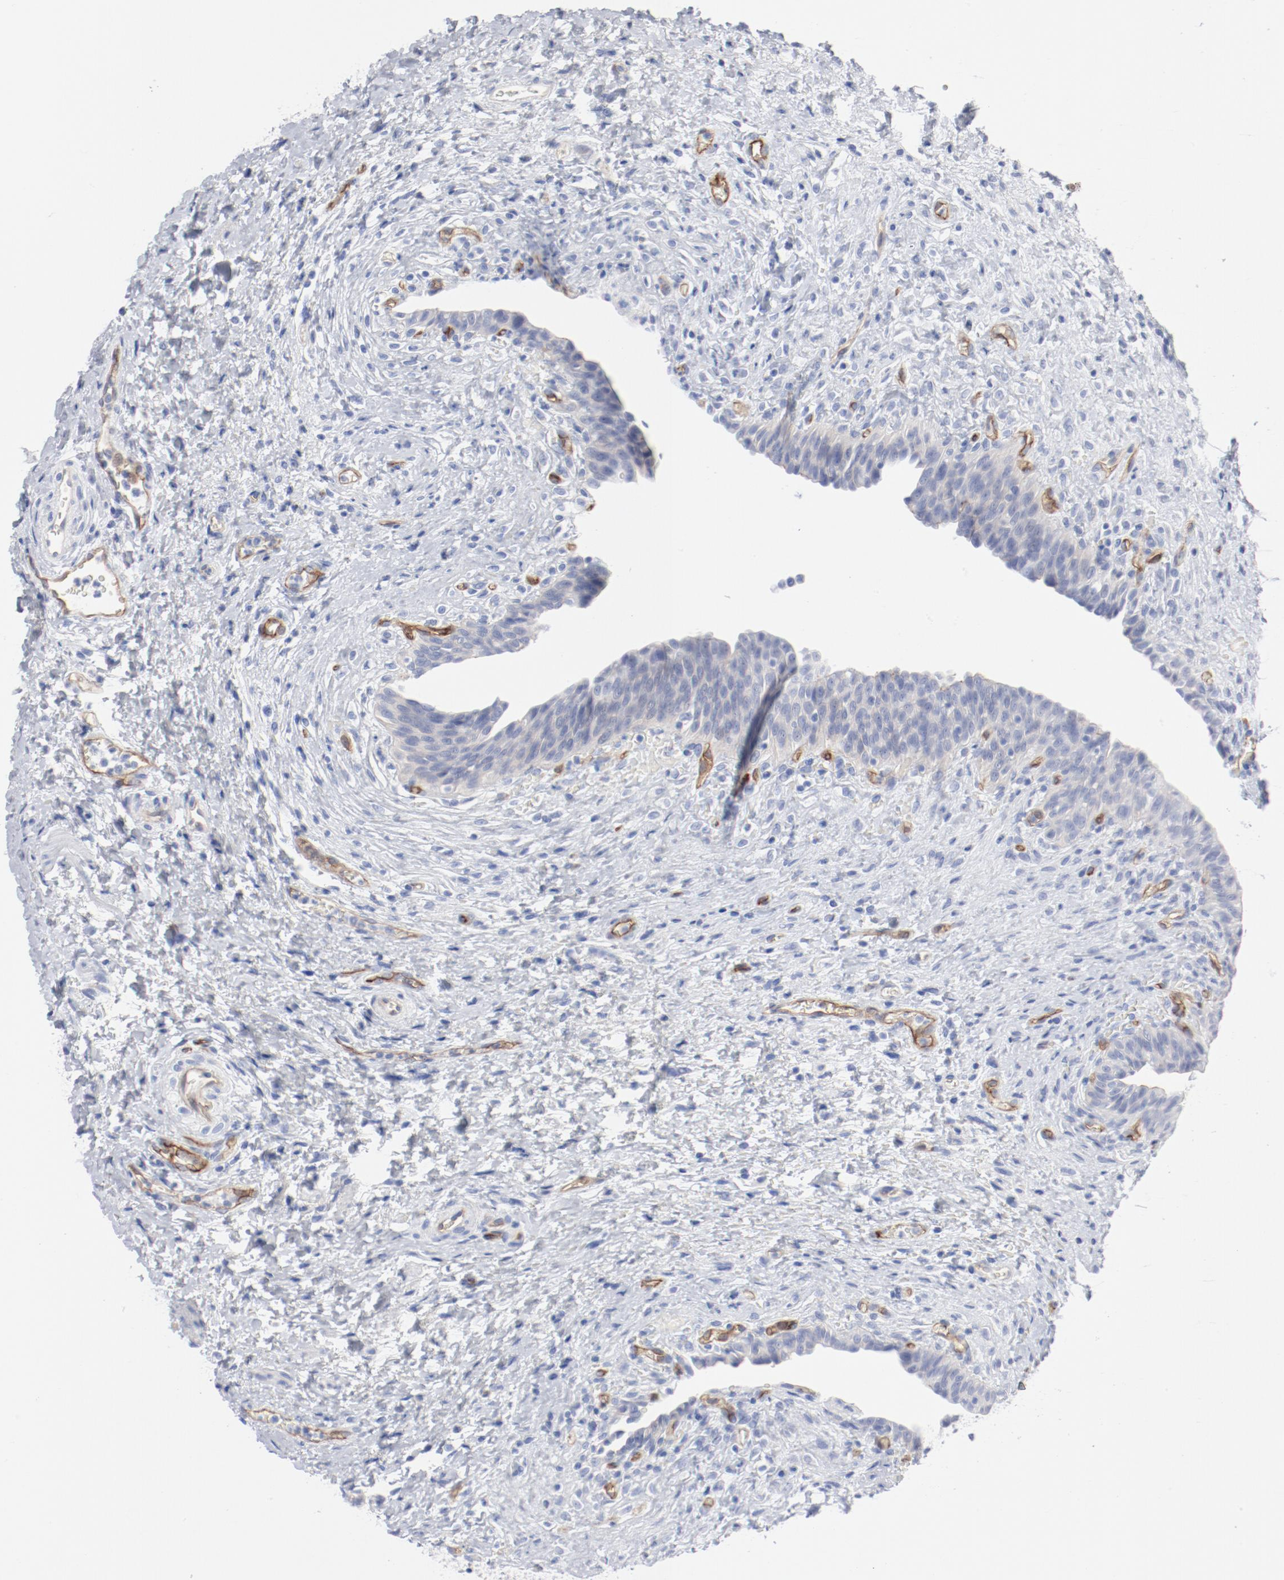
{"staining": {"intensity": "weak", "quantity": "<25%", "location": "cytoplasmic/membranous"}, "tissue": "urinary bladder", "cell_type": "Urothelial cells", "image_type": "normal", "snomed": [{"axis": "morphology", "description": "Normal tissue, NOS"}, {"axis": "morphology", "description": "Dysplasia, NOS"}, {"axis": "topography", "description": "Urinary bladder"}], "caption": "An IHC histopathology image of unremarkable urinary bladder is shown. There is no staining in urothelial cells of urinary bladder. (DAB immunohistochemistry, high magnification).", "gene": "SHANK3", "patient": {"sex": "male", "age": 35}}